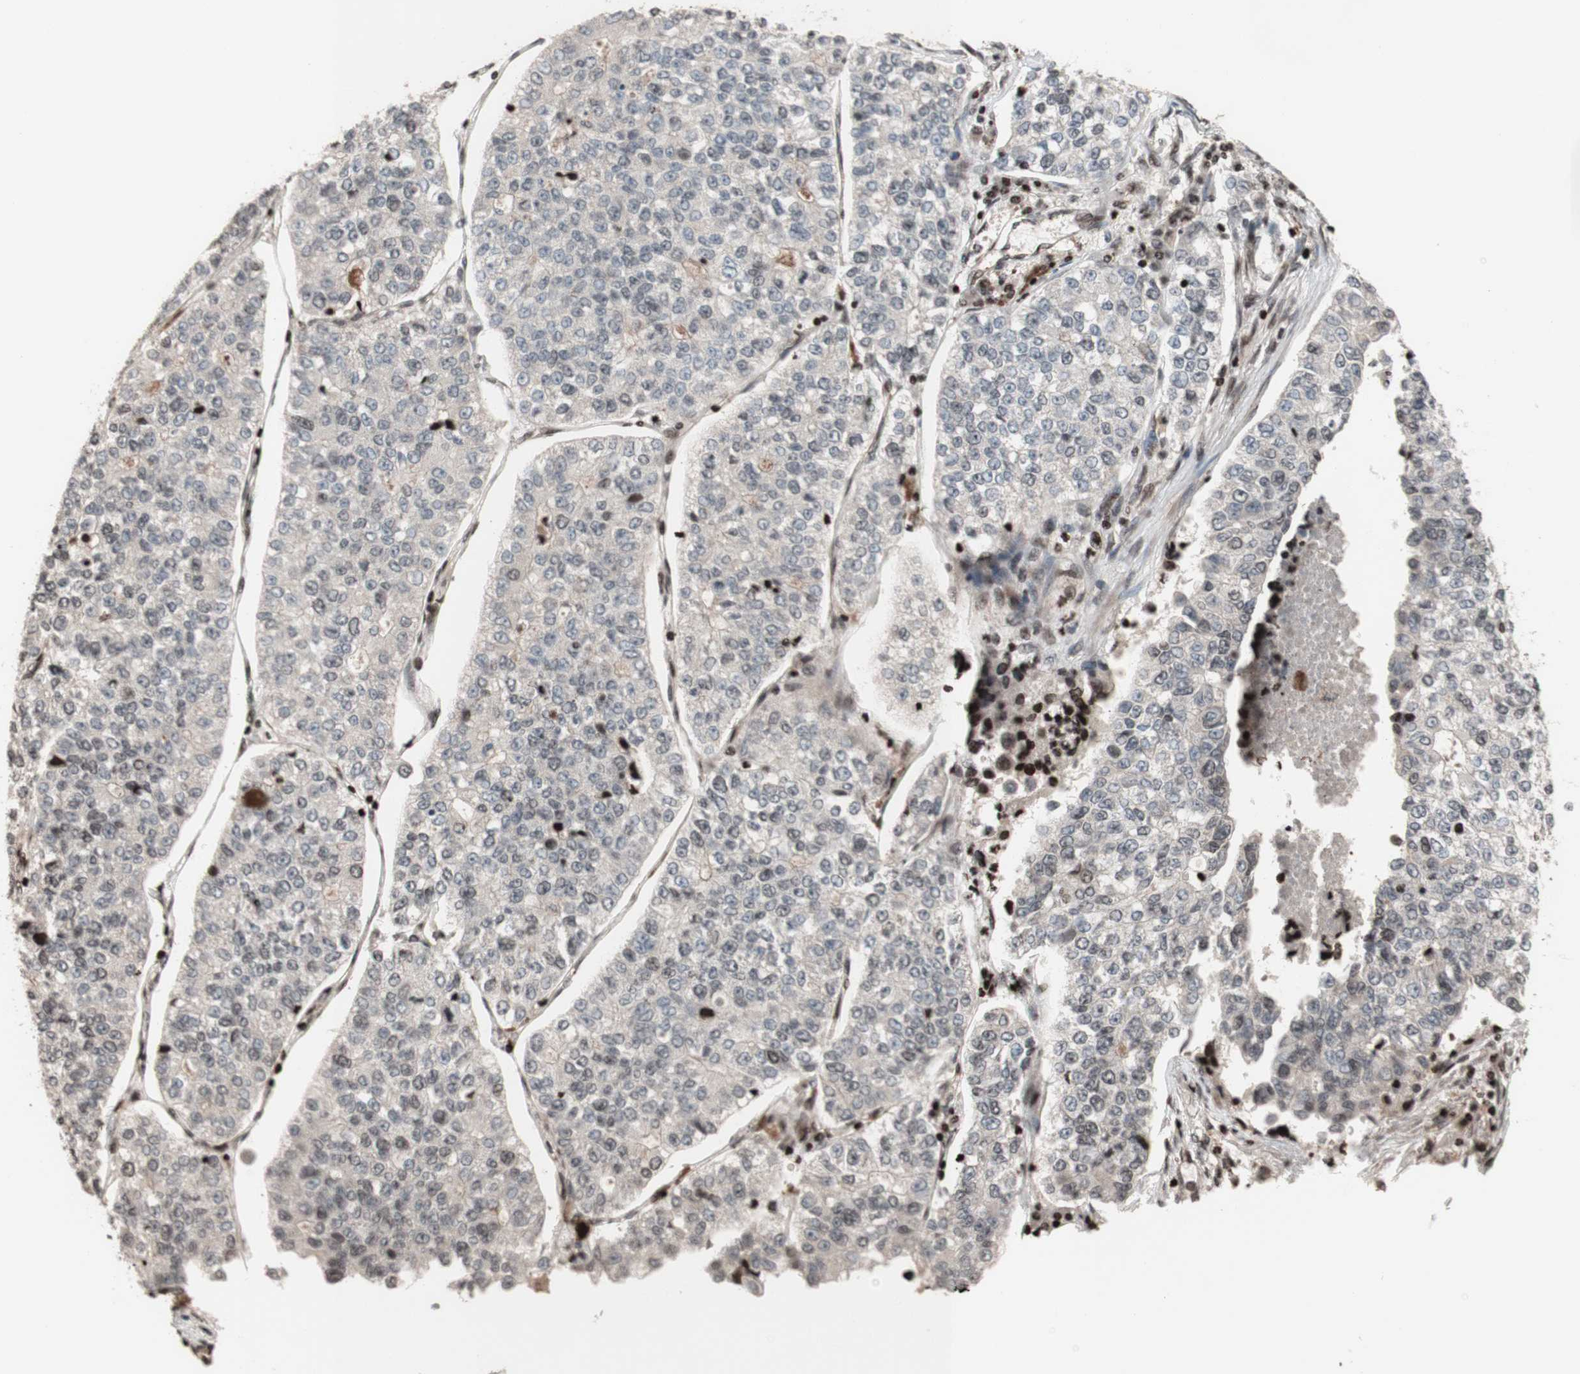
{"staining": {"intensity": "negative", "quantity": "none", "location": "none"}, "tissue": "lung cancer", "cell_type": "Tumor cells", "image_type": "cancer", "snomed": [{"axis": "morphology", "description": "Adenocarcinoma, NOS"}, {"axis": "topography", "description": "Lung"}], "caption": "An IHC micrograph of lung cancer (adenocarcinoma) is shown. There is no staining in tumor cells of lung cancer (adenocarcinoma). (DAB (3,3'-diaminobenzidine) IHC with hematoxylin counter stain).", "gene": "POLA1", "patient": {"sex": "male", "age": 49}}